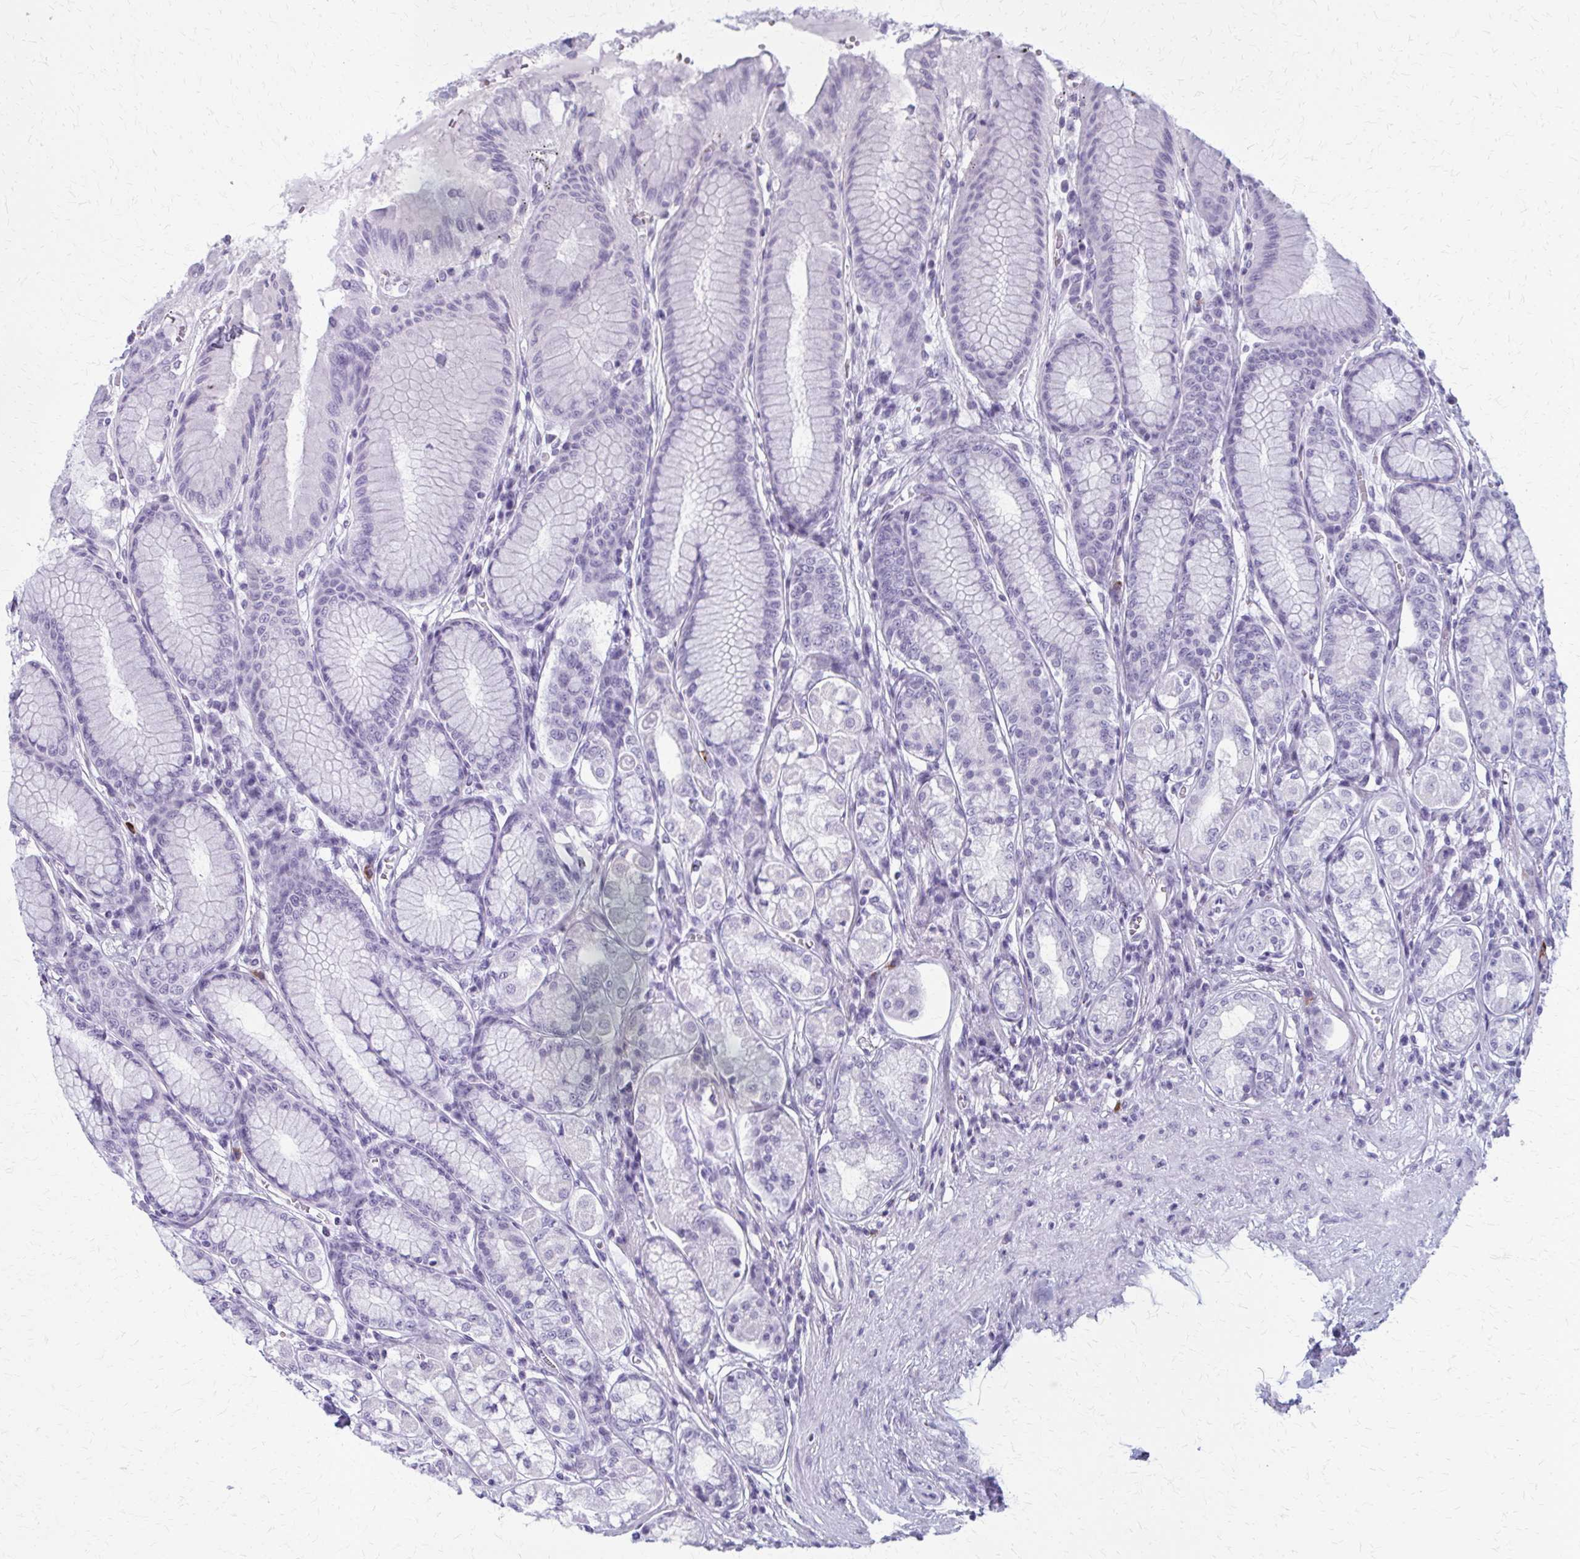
{"staining": {"intensity": "negative", "quantity": "none", "location": "none"}, "tissue": "stomach", "cell_type": "Glandular cells", "image_type": "normal", "snomed": [{"axis": "morphology", "description": "Normal tissue, NOS"}, {"axis": "topography", "description": "Stomach"}, {"axis": "topography", "description": "Stomach, lower"}], "caption": "IHC micrograph of benign stomach: stomach stained with DAB demonstrates no significant protein positivity in glandular cells. (Stains: DAB IHC with hematoxylin counter stain, Microscopy: brightfield microscopy at high magnification).", "gene": "ZDHHC7", "patient": {"sex": "male", "age": 76}}